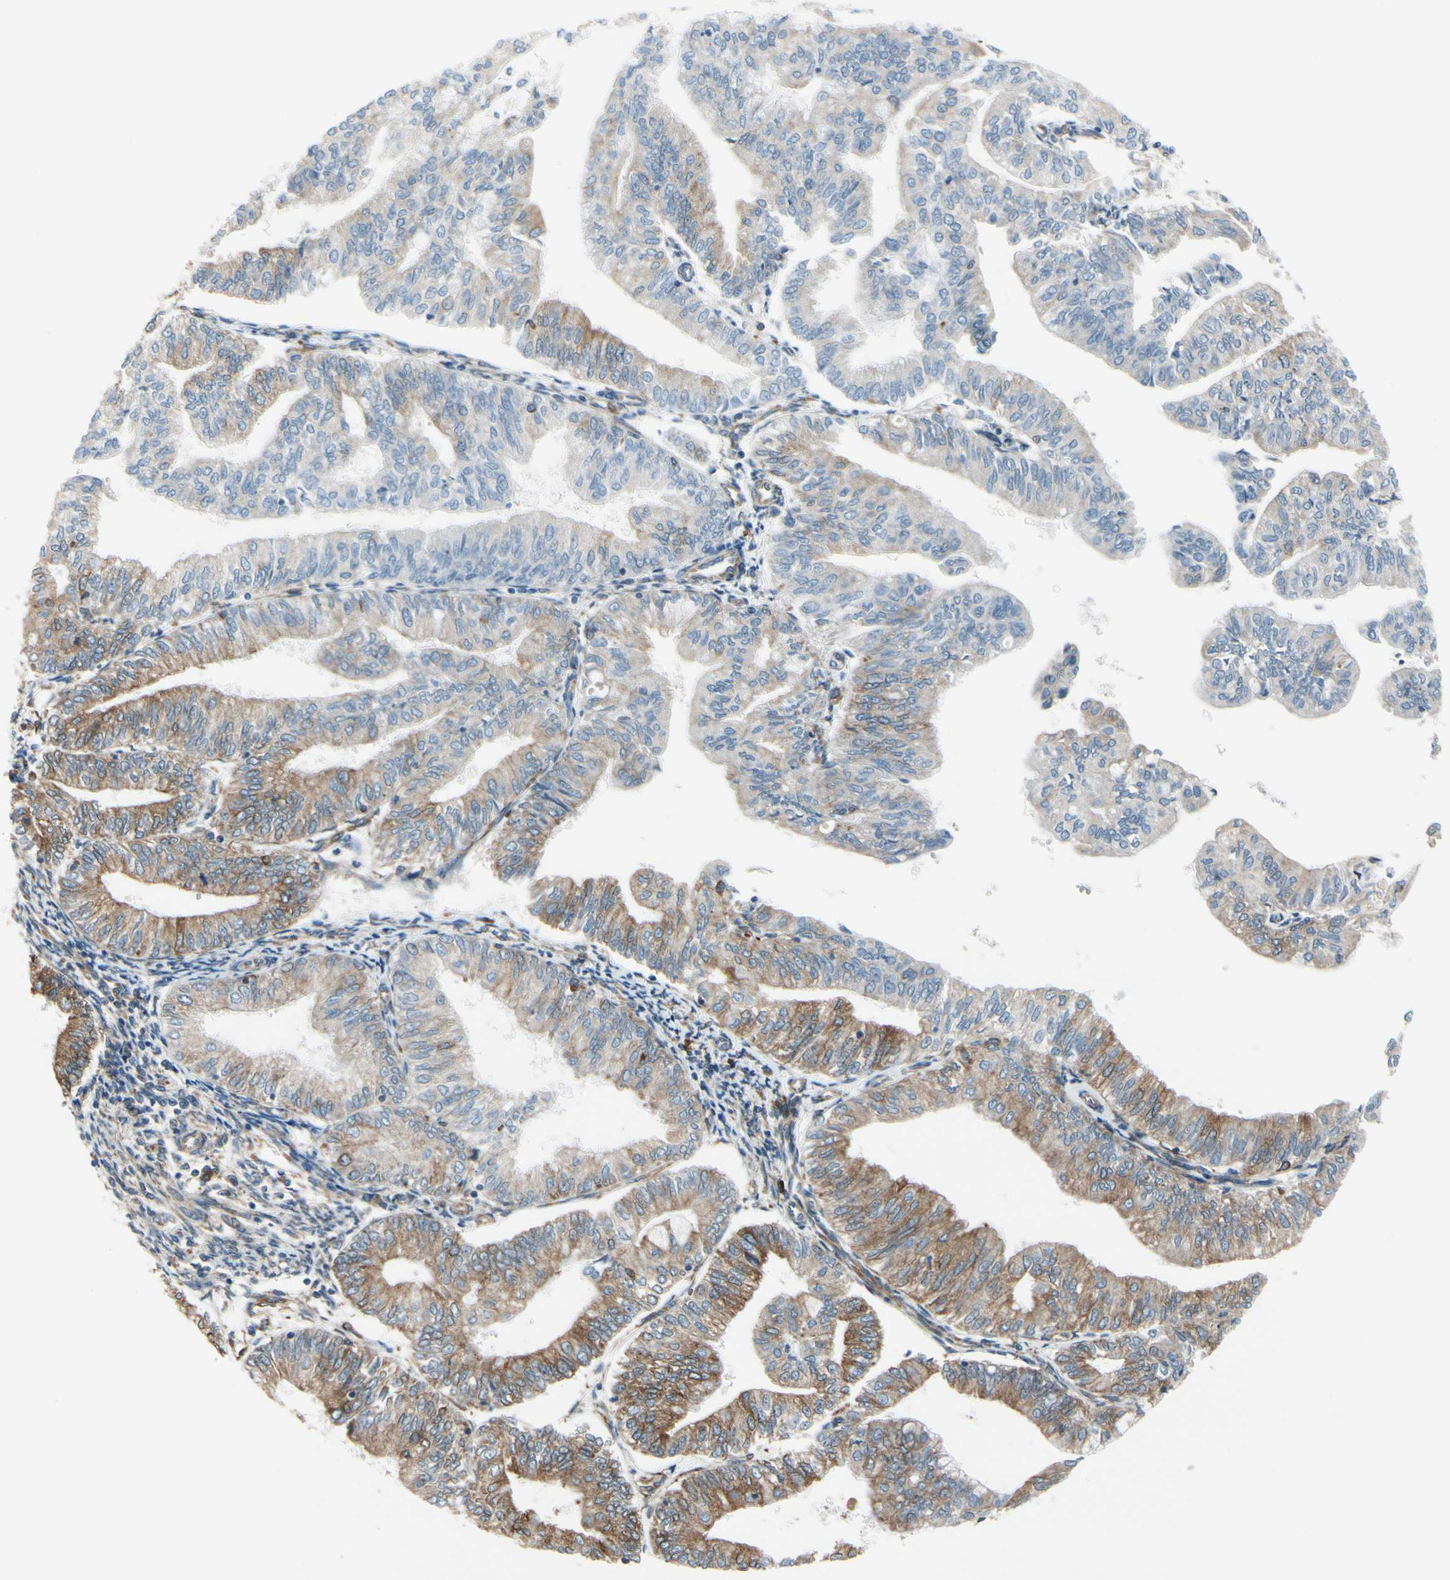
{"staining": {"intensity": "strong", "quantity": "25%-75%", "location": "cytoplasmic/membranous"}, "tissue": "endometrial cancer", "cell_type": "Tumor cells", "image_type": "cancer", "snomed": [{"axis": "morphology", "description": "Adenocarcinoma, NOS"}, {"axis": "topography", "description": "Endometrium"}], "caption": "IHC histopathology image of human endometrial adenocarcinoma stained for a protein (brown), which displays high levels of strong cytoplasmic/membranous positivity in approximately 25%-75% of tumor cells.", "gene": "CLCC1", "patient": {"sex": "female", "age": 59}}